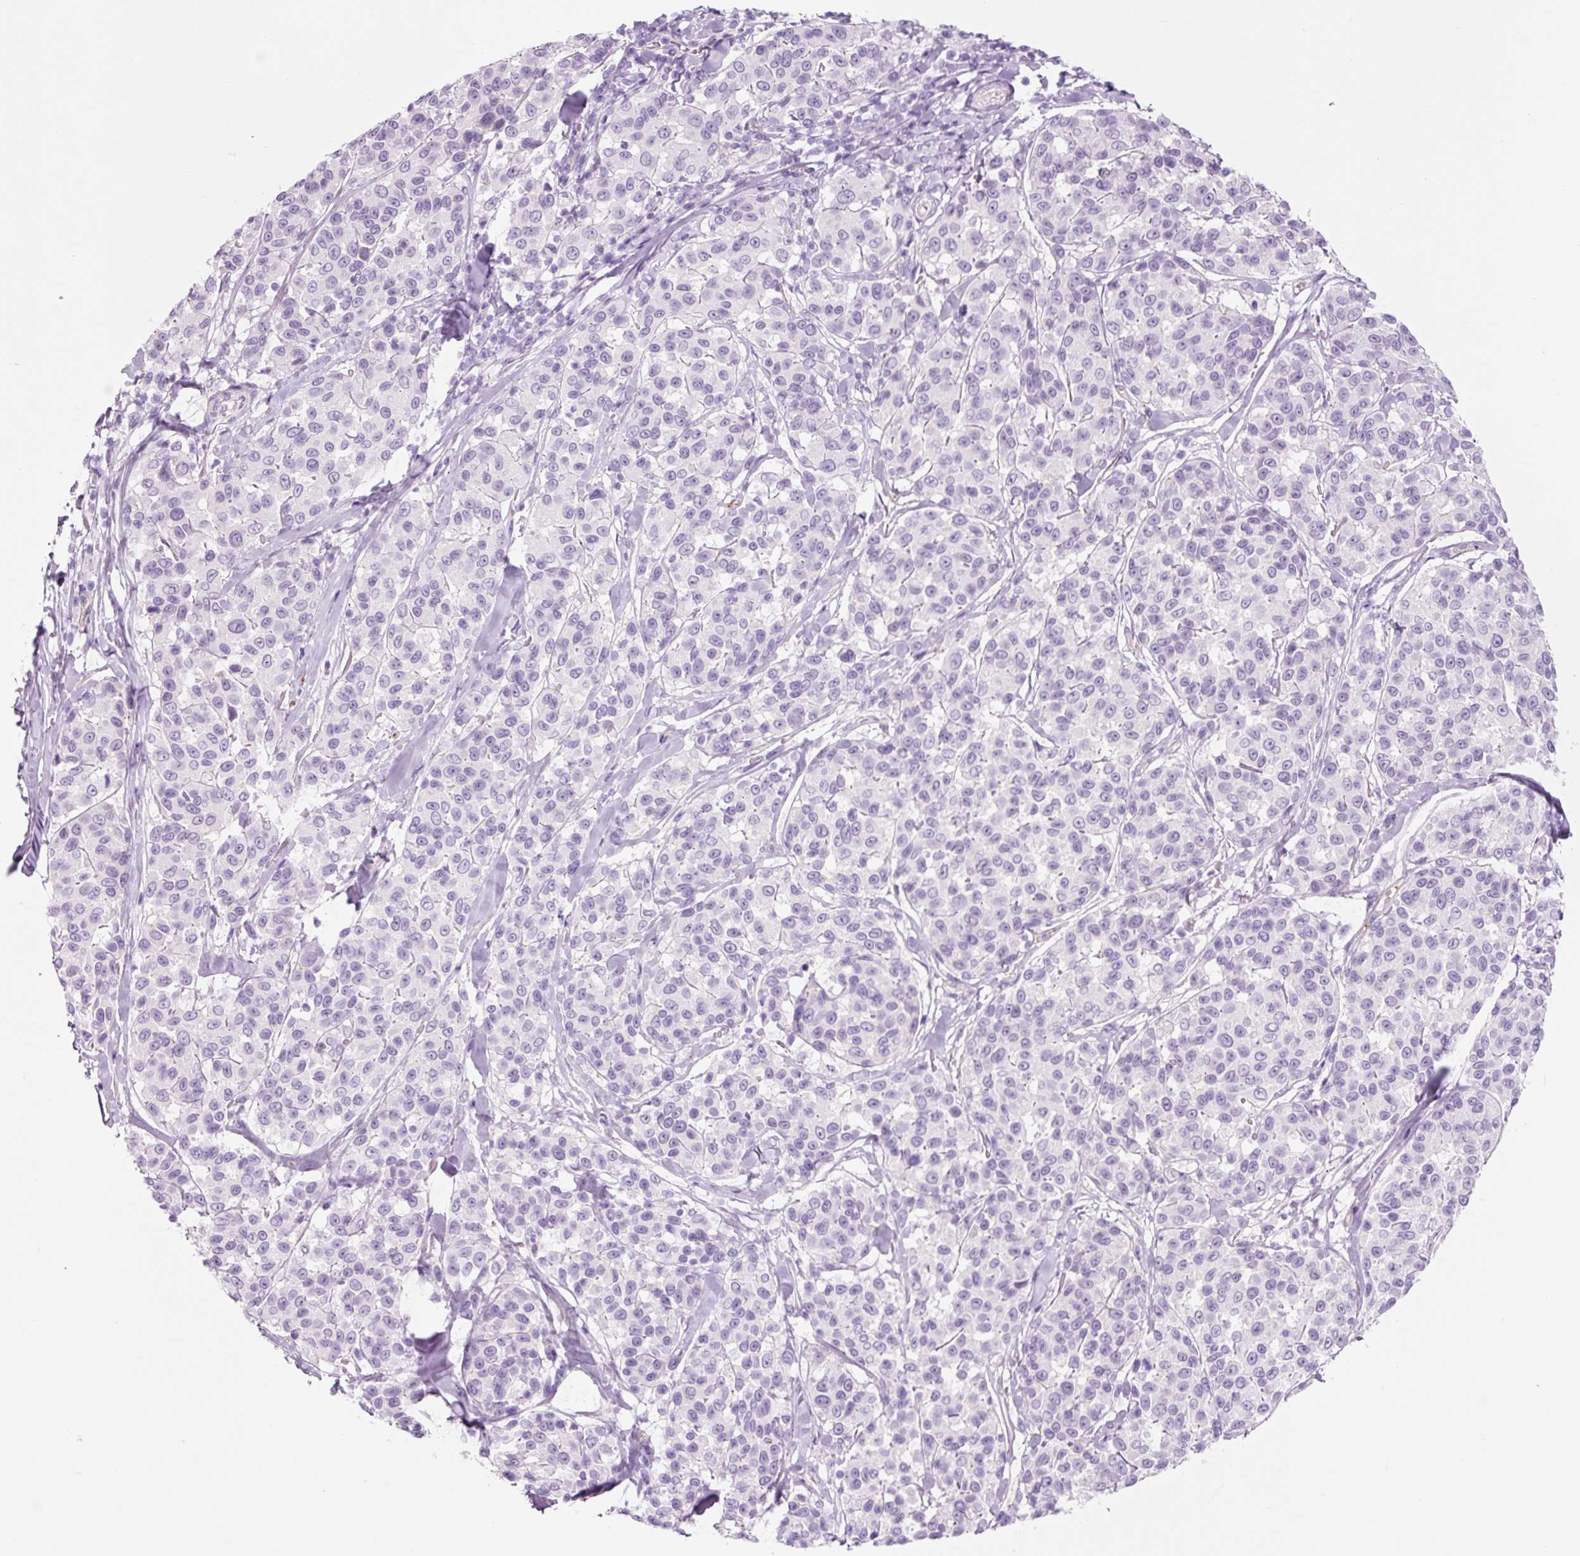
{"staining": {"intensity": "negative", "quantity": "none", "location": "none"}, "tissue": "melanoma", "cell_type": "Tumor cells", "image_type": "cancer", "snomed": [{"axis": "morphology", "description": "Malignant melanoma, NOS"}, {"axis": "topography", "description": "Skin"}], "caption": "IHC of melanoma demonstrates no staining in tumor cells.", "gene": "HSPA4L", "patient": {"sex": "female", "age": 66}}